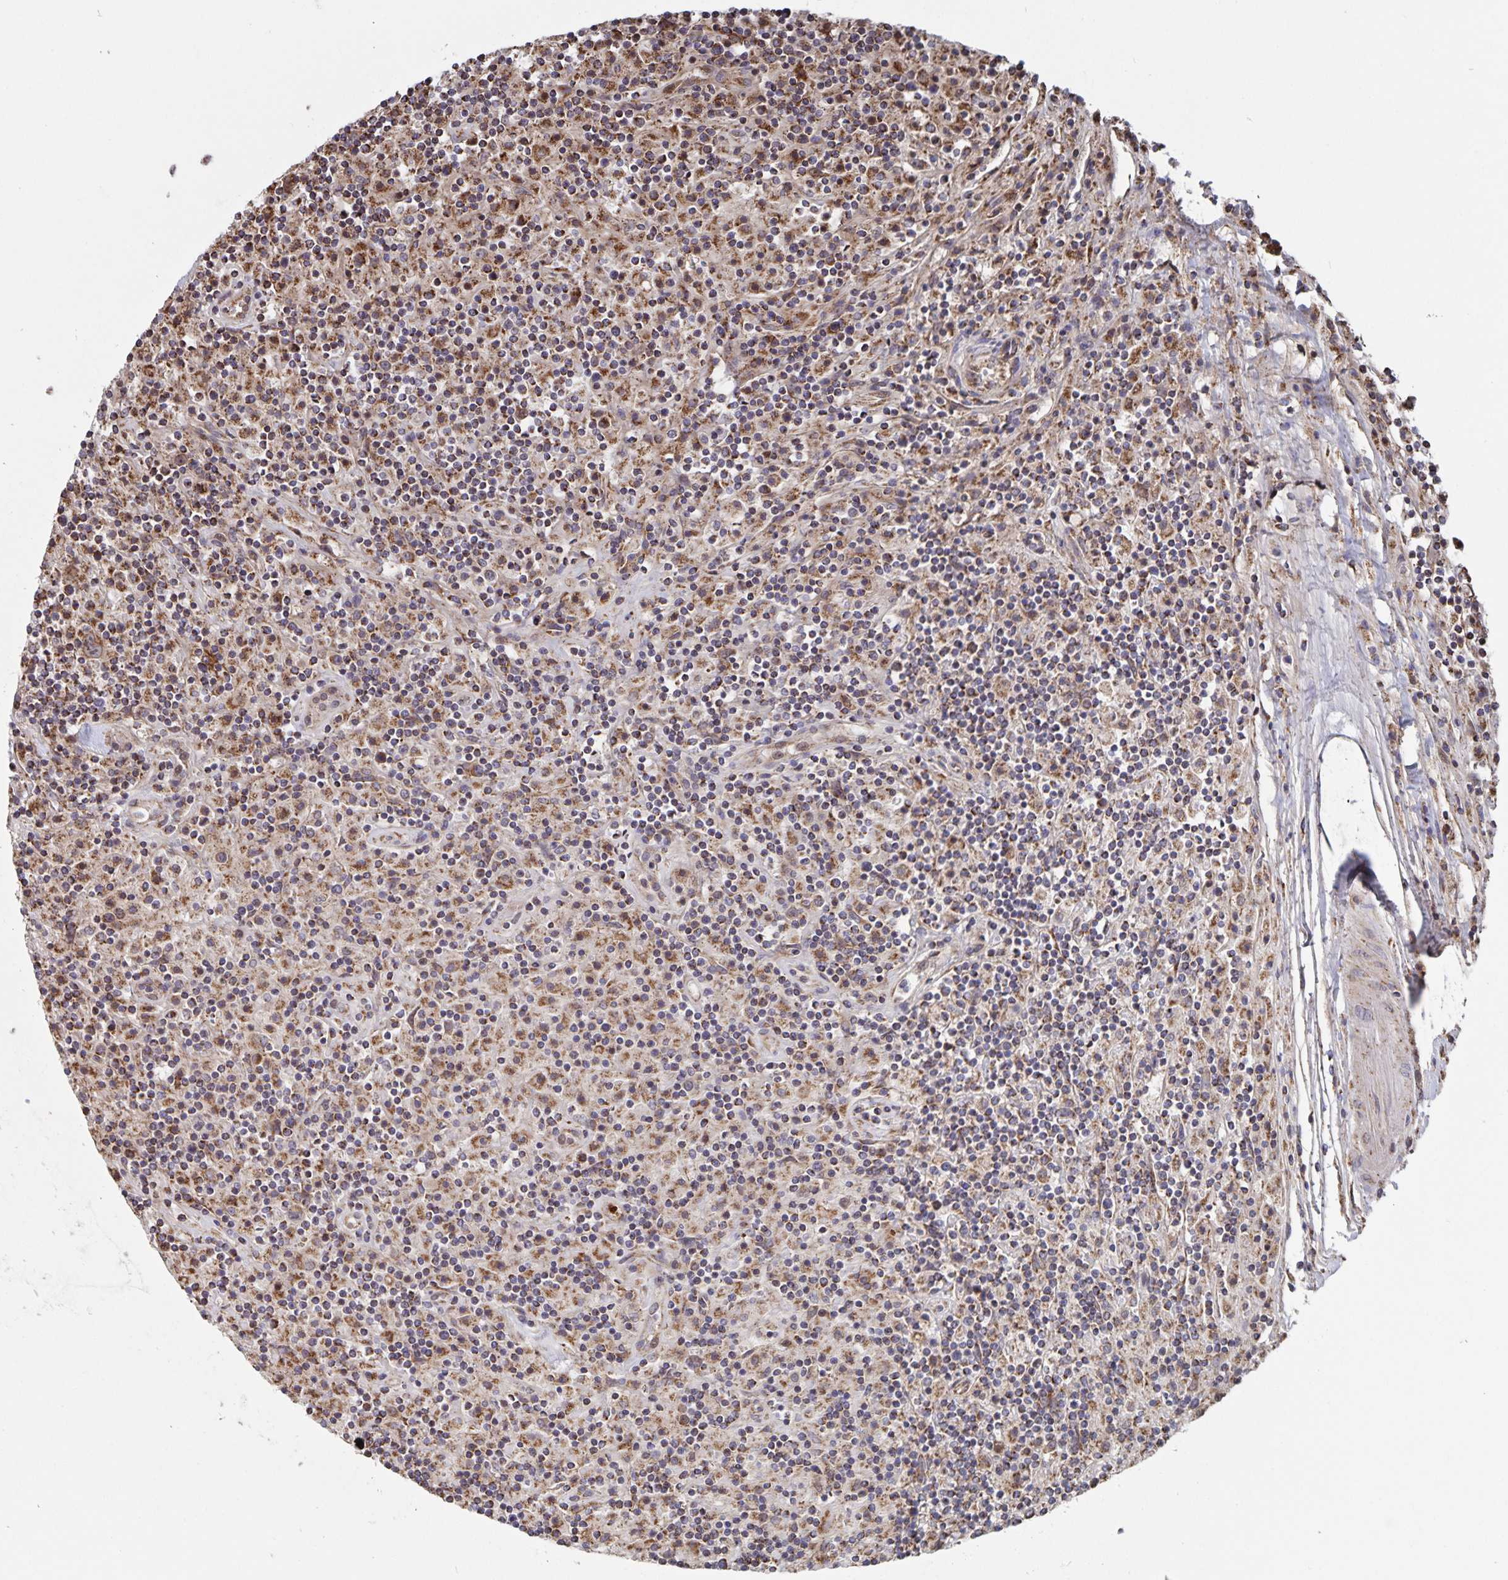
{"staining": {"intensity": "moderate", "quantity": "25%-75%", "location": "cytoplasmic/membranous"}, "tissue": "lymphoma", "cell_type": "Tumor cells", "image_type": "cancer", "snomed": [{"axis": "morphology", "description": "Hodgkin's disease, NOS"}, {"axis": "topography", "description": "Lymph node"}], "caption": "A brown stain highlights moderate cytoplasmic/membranous expression of a protein in lymphoma tumor cells. The protein of interest is stained brown, and the nuclei are stained in blue (DAB IHC with brightfield microscopy, high magnification).", "gene": "ACACA", "patient": {"sex": "male", "age": 70}}